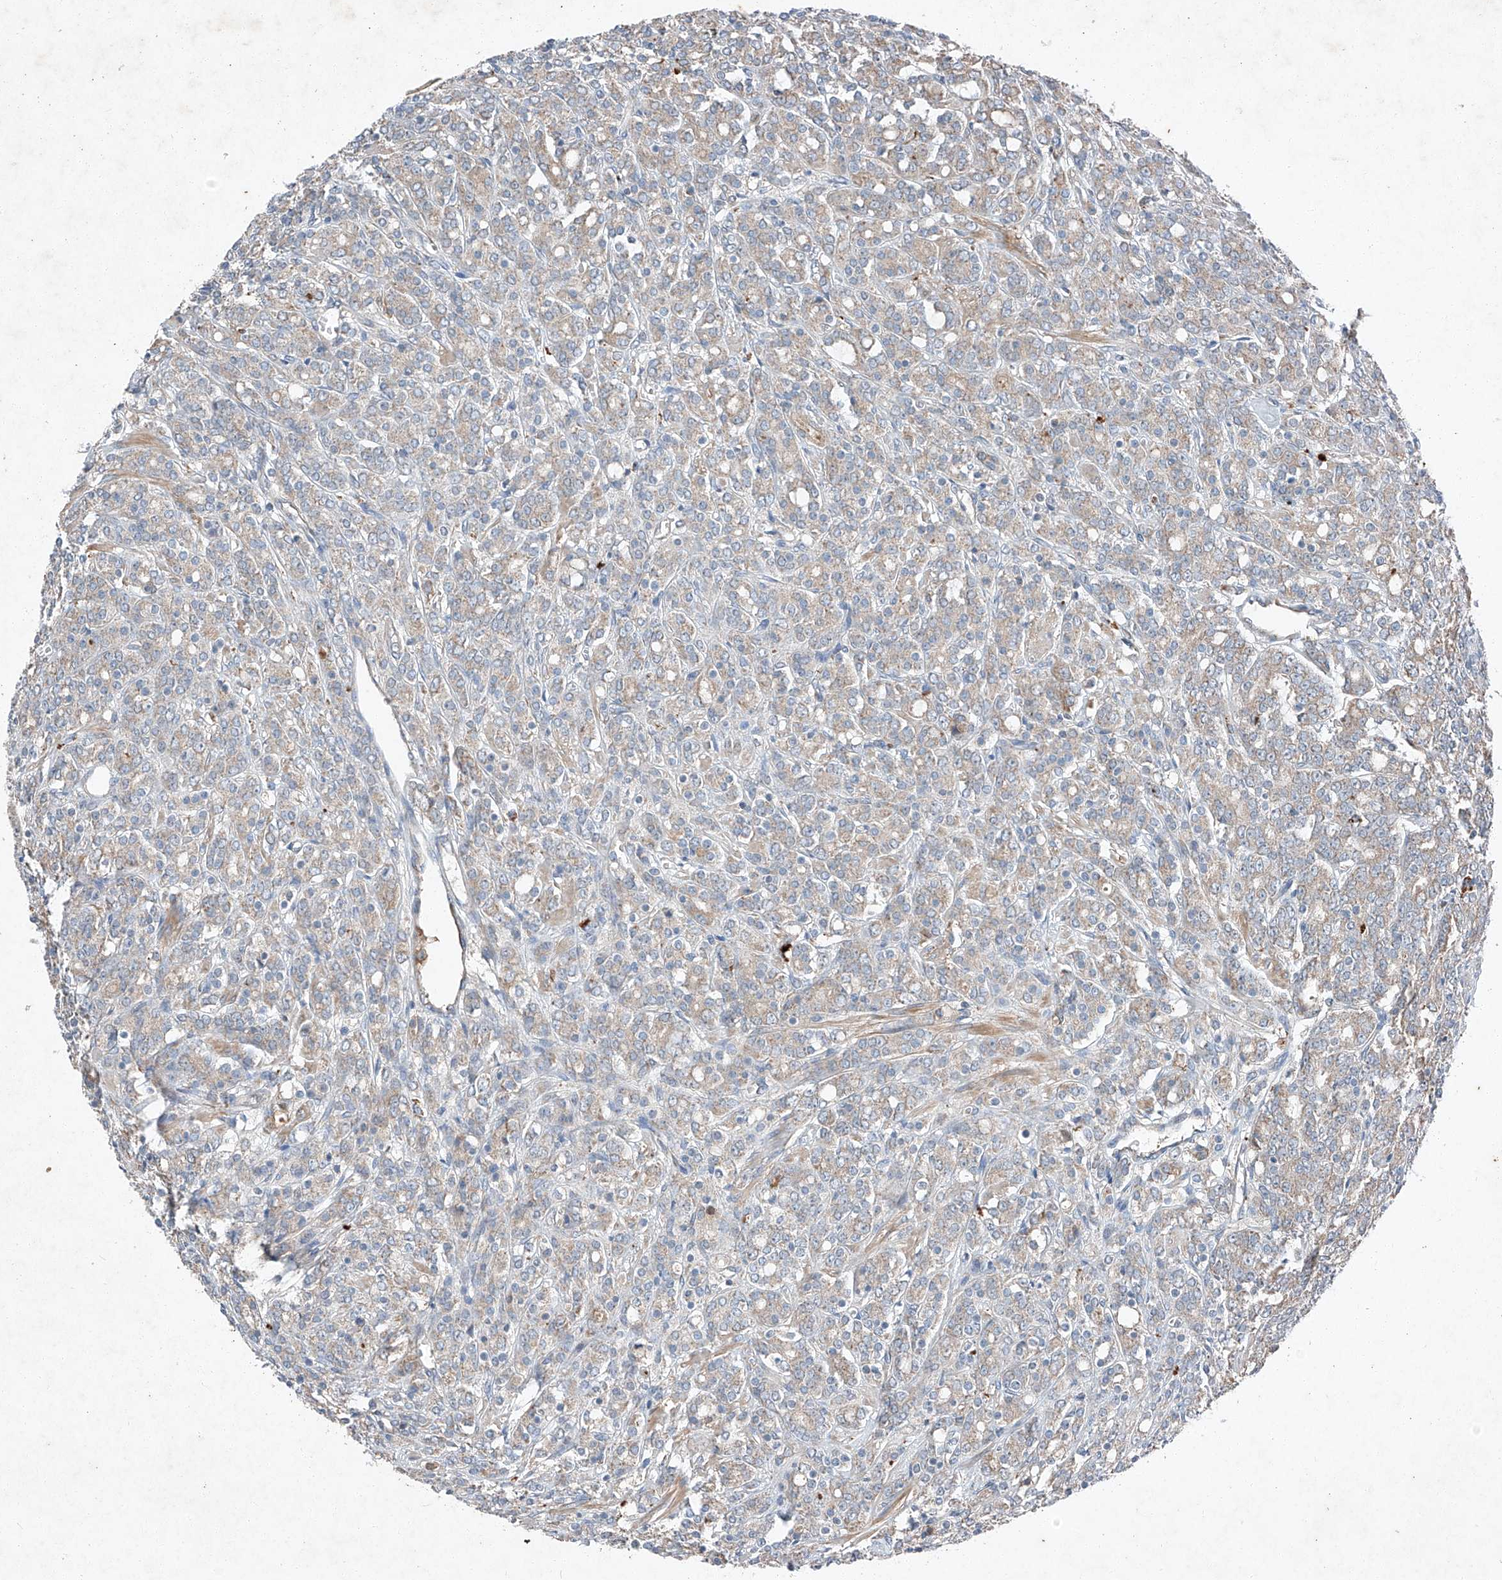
{"staining": {"intensity": "moderate", "quantity": "<25%", "location": "cytoplasmic/membranous"}, "tissue": "prostate cancer", "cell_type": "Tumor cells", "image_type": "cancer", "snomed": [{"axis": "morphology", "description": "Adenocarcinoma, High grade"}, {"axis": "topography", "description": "Prostate"}], "caption": "Prostate high-grade adenocarcinoma stained with IHC shows moderate cytoplasmic/membranous expression in about <25% of tumor cells.", "gene": "RUSC1", "patient": {"sex": "male", "age": 62}}